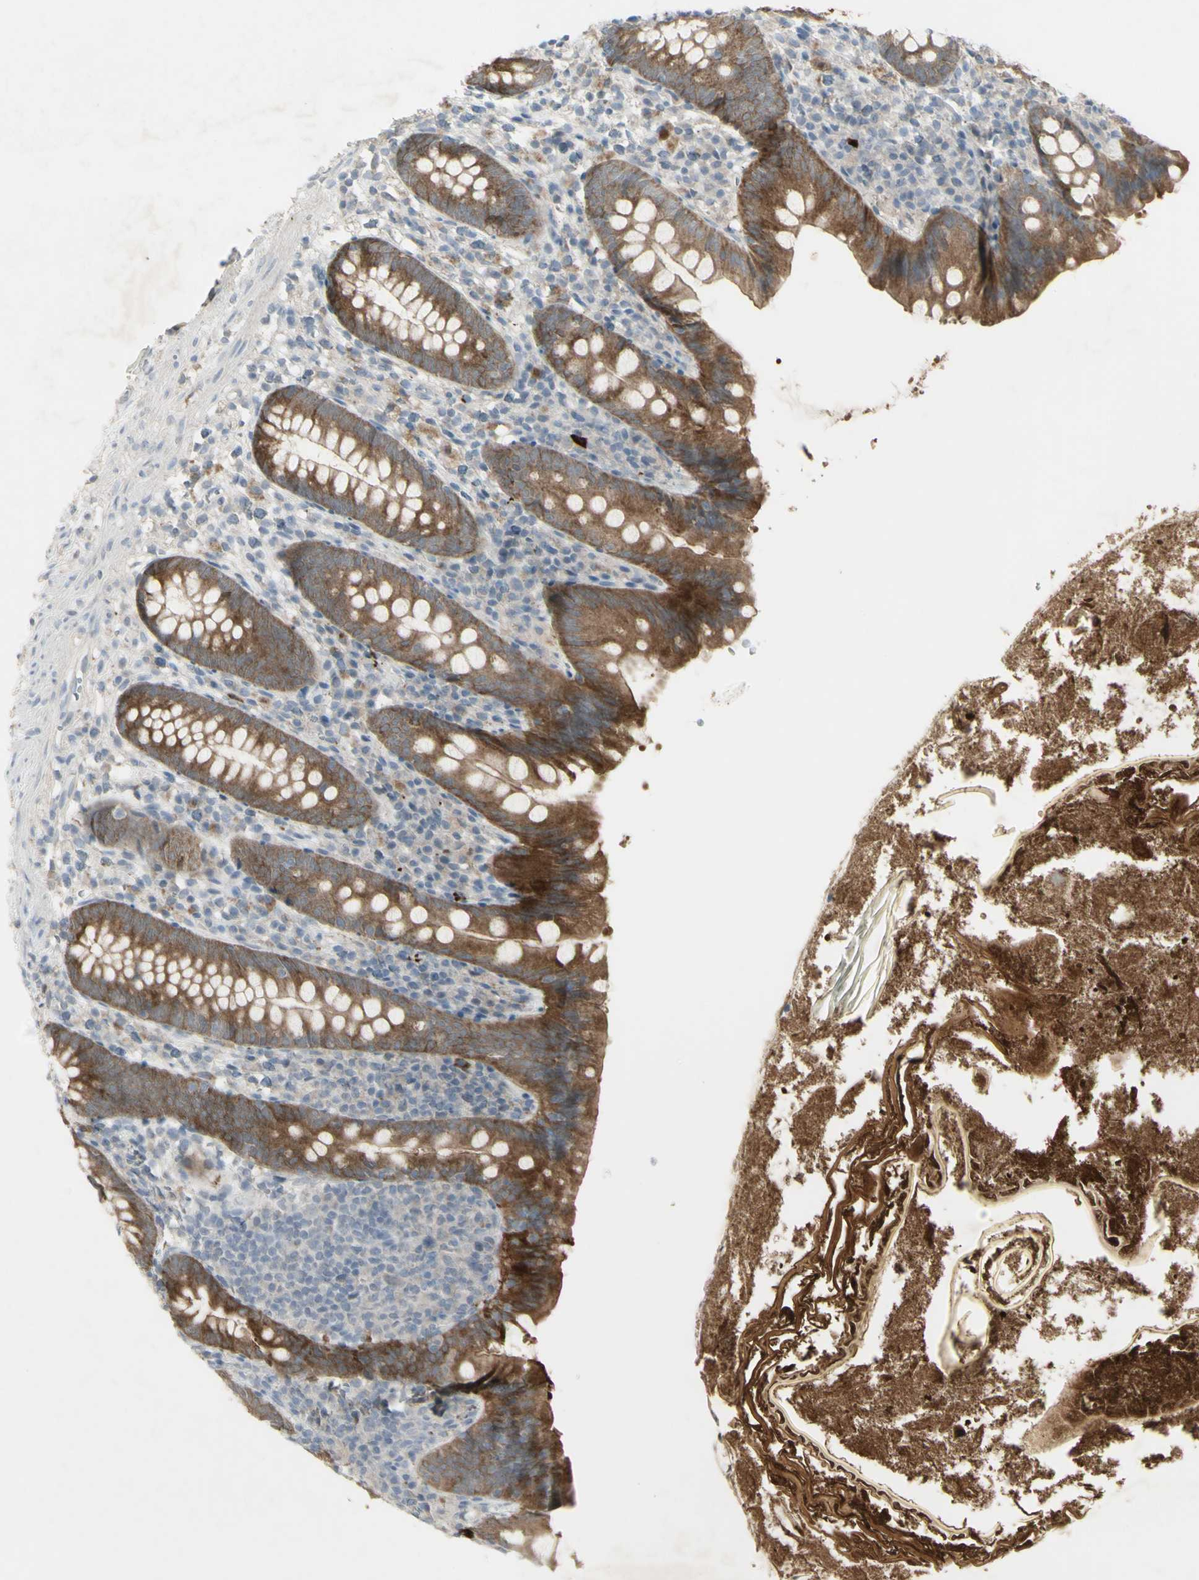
{"staining": {"intensity": "moderate", "quantity": ">75%", "location": "cytoplasmic/membranous"}, "tissue": "appendix", "cell_type": "Glandular cells", "image_type": "normal", "snomed": [{"axis": "morphology", "description": "Normal tissue, NOS"}, {"axis": "topography", "description": "Appendix"}], "caption": "High-magnification brightfield microscopy of normal appendix stained with DAB (3,3'-diaminobenzidine) (brown) and counterstained with hematoxylin (blue). glandular cells exhibit moderate cytoplasmic/membranous positivity is identified in about>75% of cells.", "gene": "C1orf116", "patient": {"sex": "male", "age": 52}}